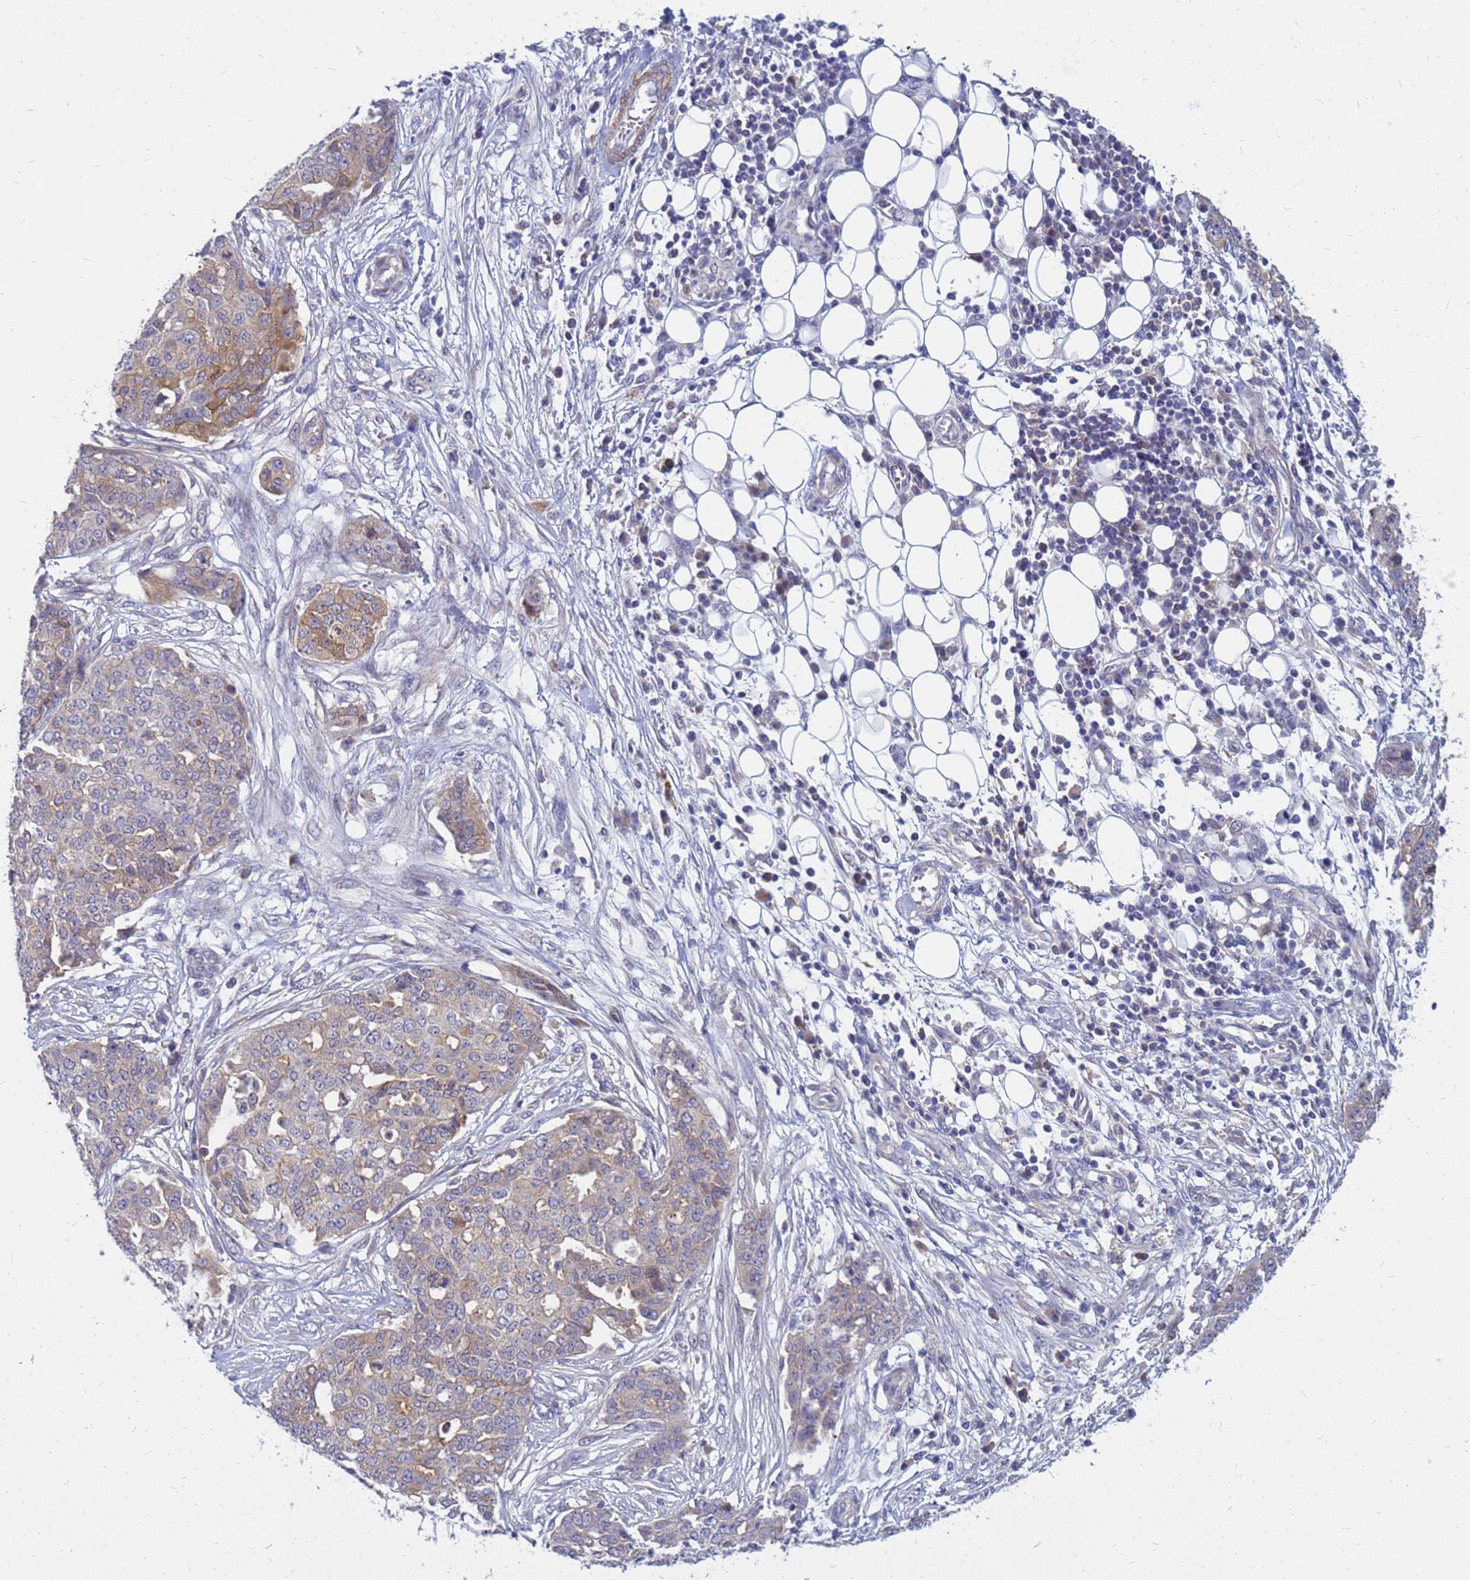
{"staining": {"intensity": "weak", "quantity": "<25%", "location": "cytoplasmic/membranous"}, "tissue": "ovarian cancer", "cell_type": "Tumor cells", "image_type": "cancer", "snomed": [{"axis": "morphology", "description": "Cystadenocarcinoma, serous, NOS"}, {"axis": "topography", "description": "Soft tissue"}, {"axis": "topography", "description": "Ovary"}], "caption": "Tumor cells are negative for brown protein staining in ovarian cancer. (Stains: DAB (3,3'-diaminobenzidine) IHC with hematoxylin counter stain, Microscopy: brightfield microscopy at high magnification).", "gene": "SRGAP3", "patient": {"sex": "female", "age": 57}}